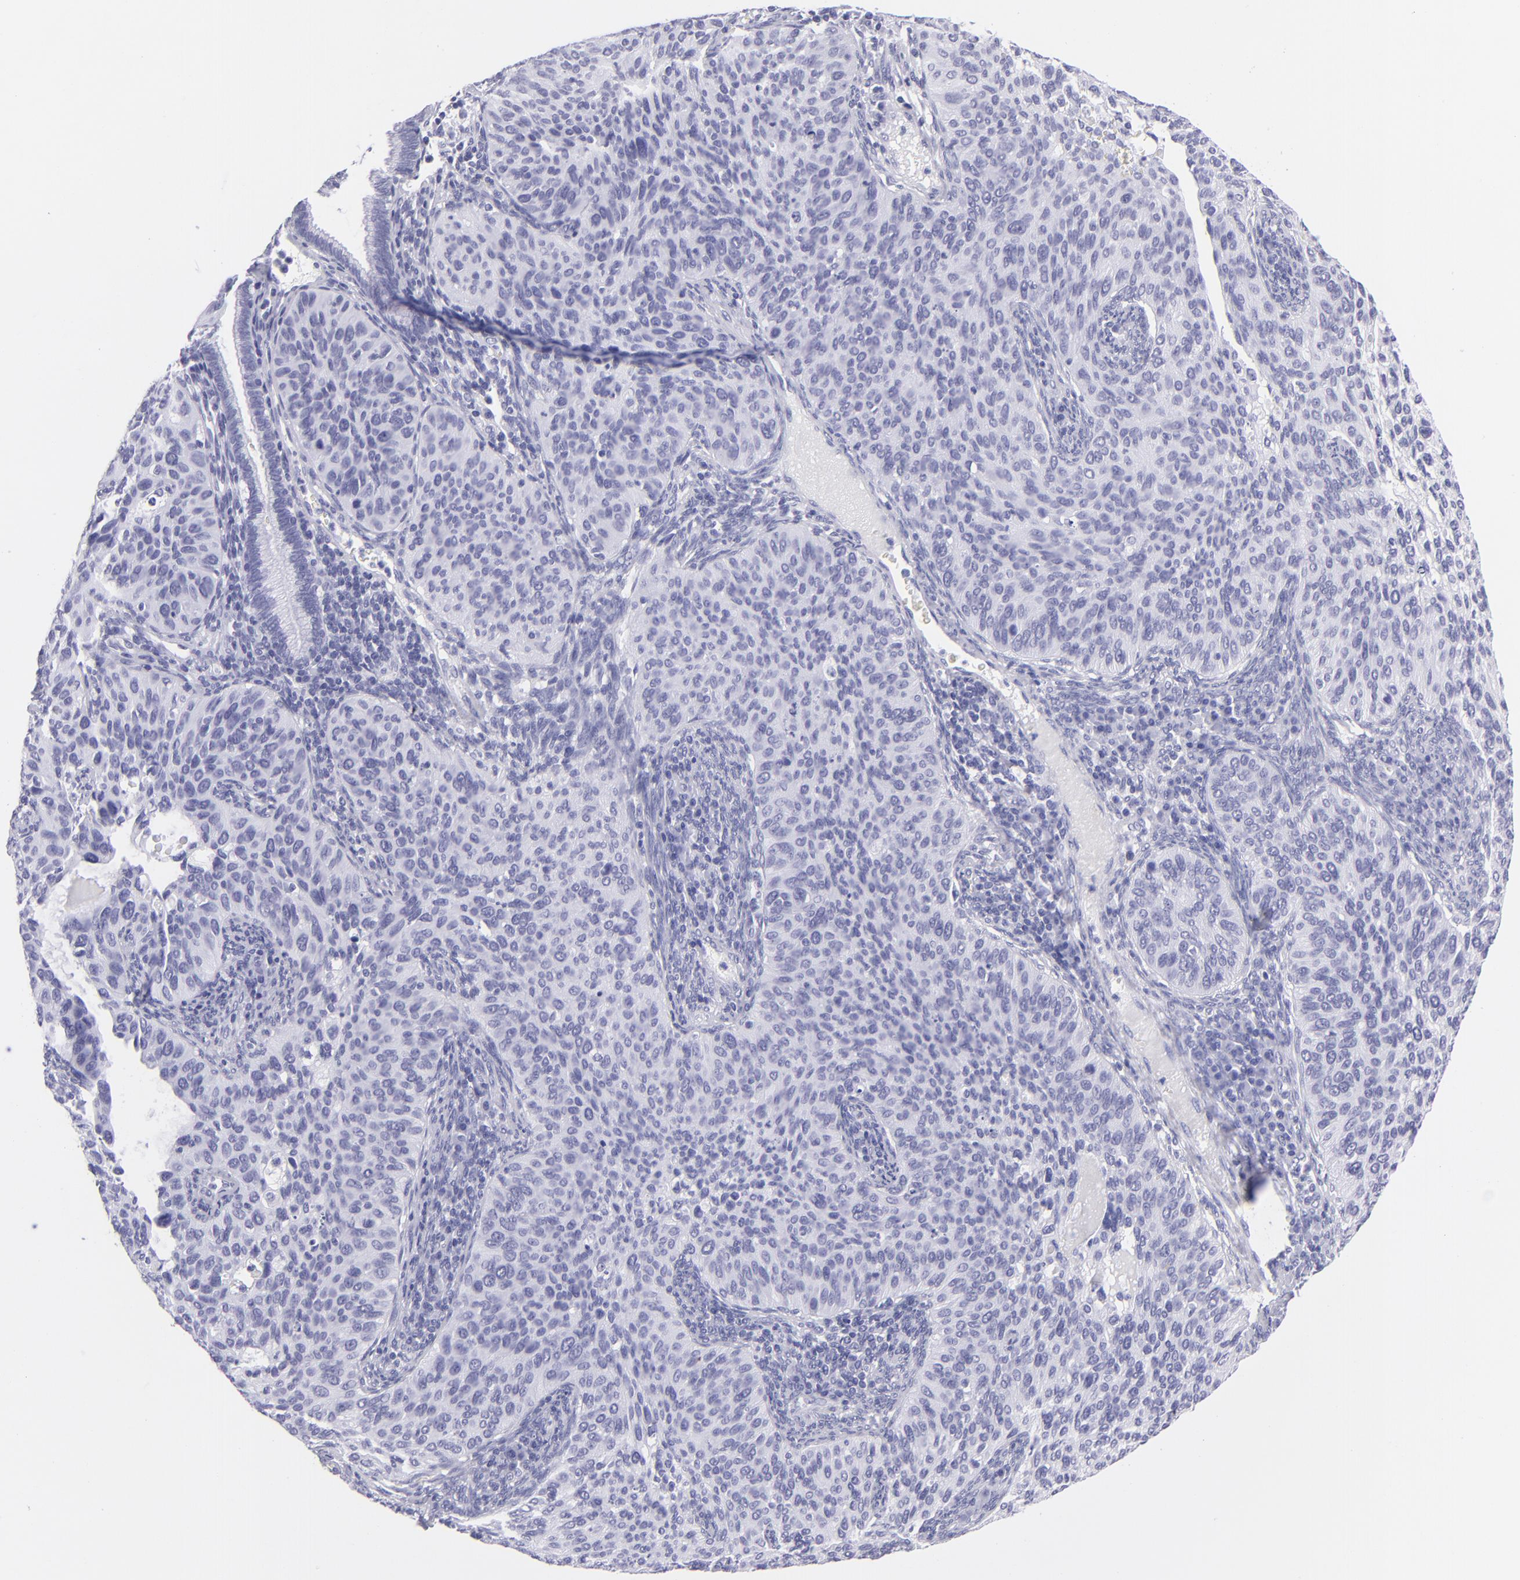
{"staining": {"intensity": "negative", "quantity": "none", "location": "none"}, "tissue": "cervical cancer", "cell_type": "Tumor cells", "image_type": "cancer", "snomed": [{"axis": "morphology", "description": "Adenocarcinoma, NOS"}, {"axis": "topography", "description": "Cervix"}], "caption": "IHC histopathology image of human adenocarcinoma (cervical) stained for a protein (brown), which displays no positivity in tumor cells. (Brightfield microscopy of DAB immunohistochemistry at high magnification).", "gene": "PVALB", "patient": {"sex": "female", "age": 29}}